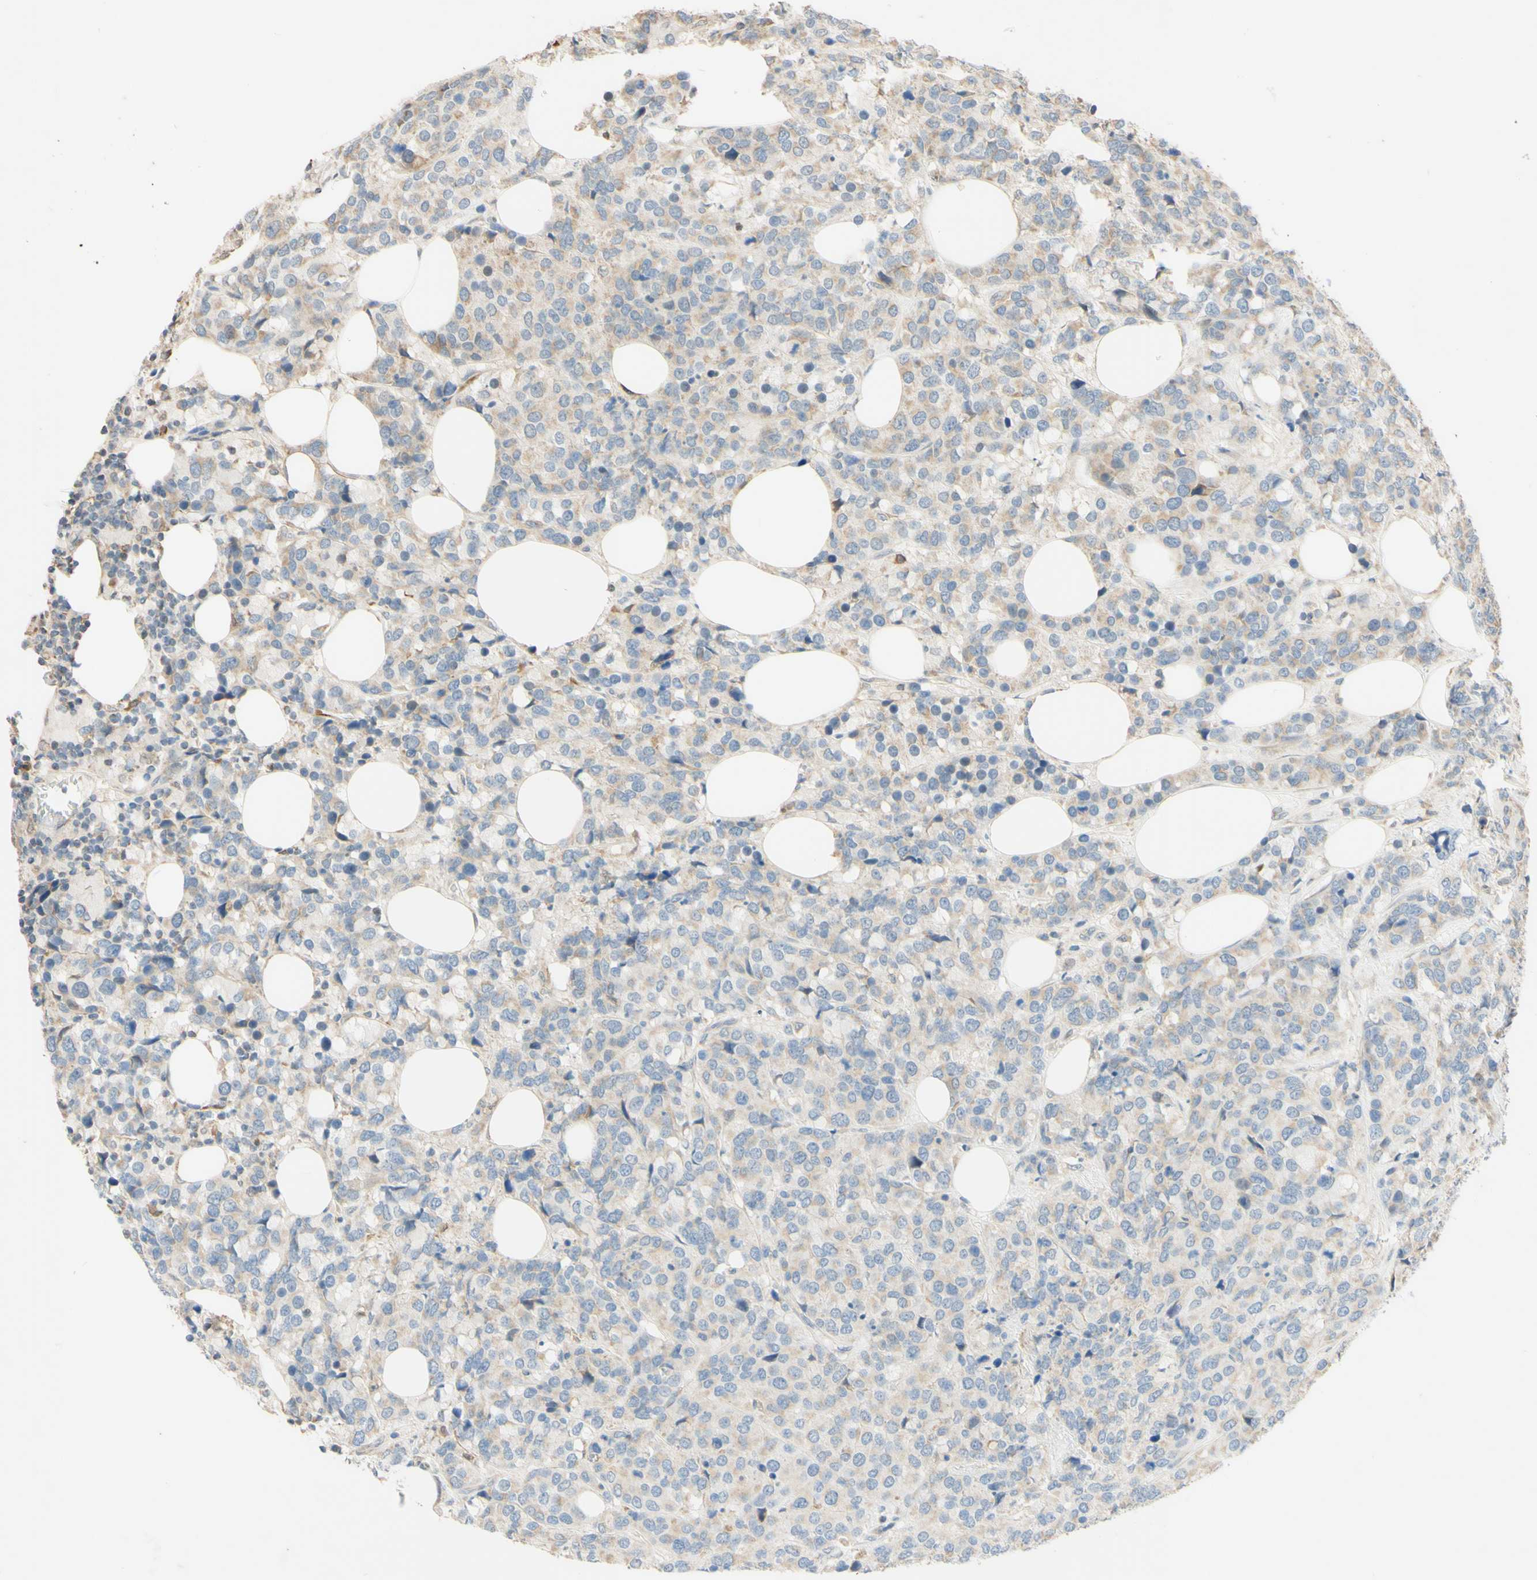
{"staining": {"intensity": "weak", "quantity": ">75%", "location": "cytoplasmic/membranous"}, "tissue": "breast cancer", "cell_type": "Tumor cells", "image_type": "cancer", "snomed": [{"axis": "morphology", "description": "Lobular carcinoma"}, {"axis": "topography", "description": "Breast"}], "caption": "Breast lobular carcinoma tissue shows weak cytoplasmic/membranous positivity in approximately >75% of tumor cells (Stains: DAB in brown, nuclei in blue, Microscopy: brightfield microscopy at high magnification).", "gene": "GATA1", "patient": {"sex": "female", "age": 59}}